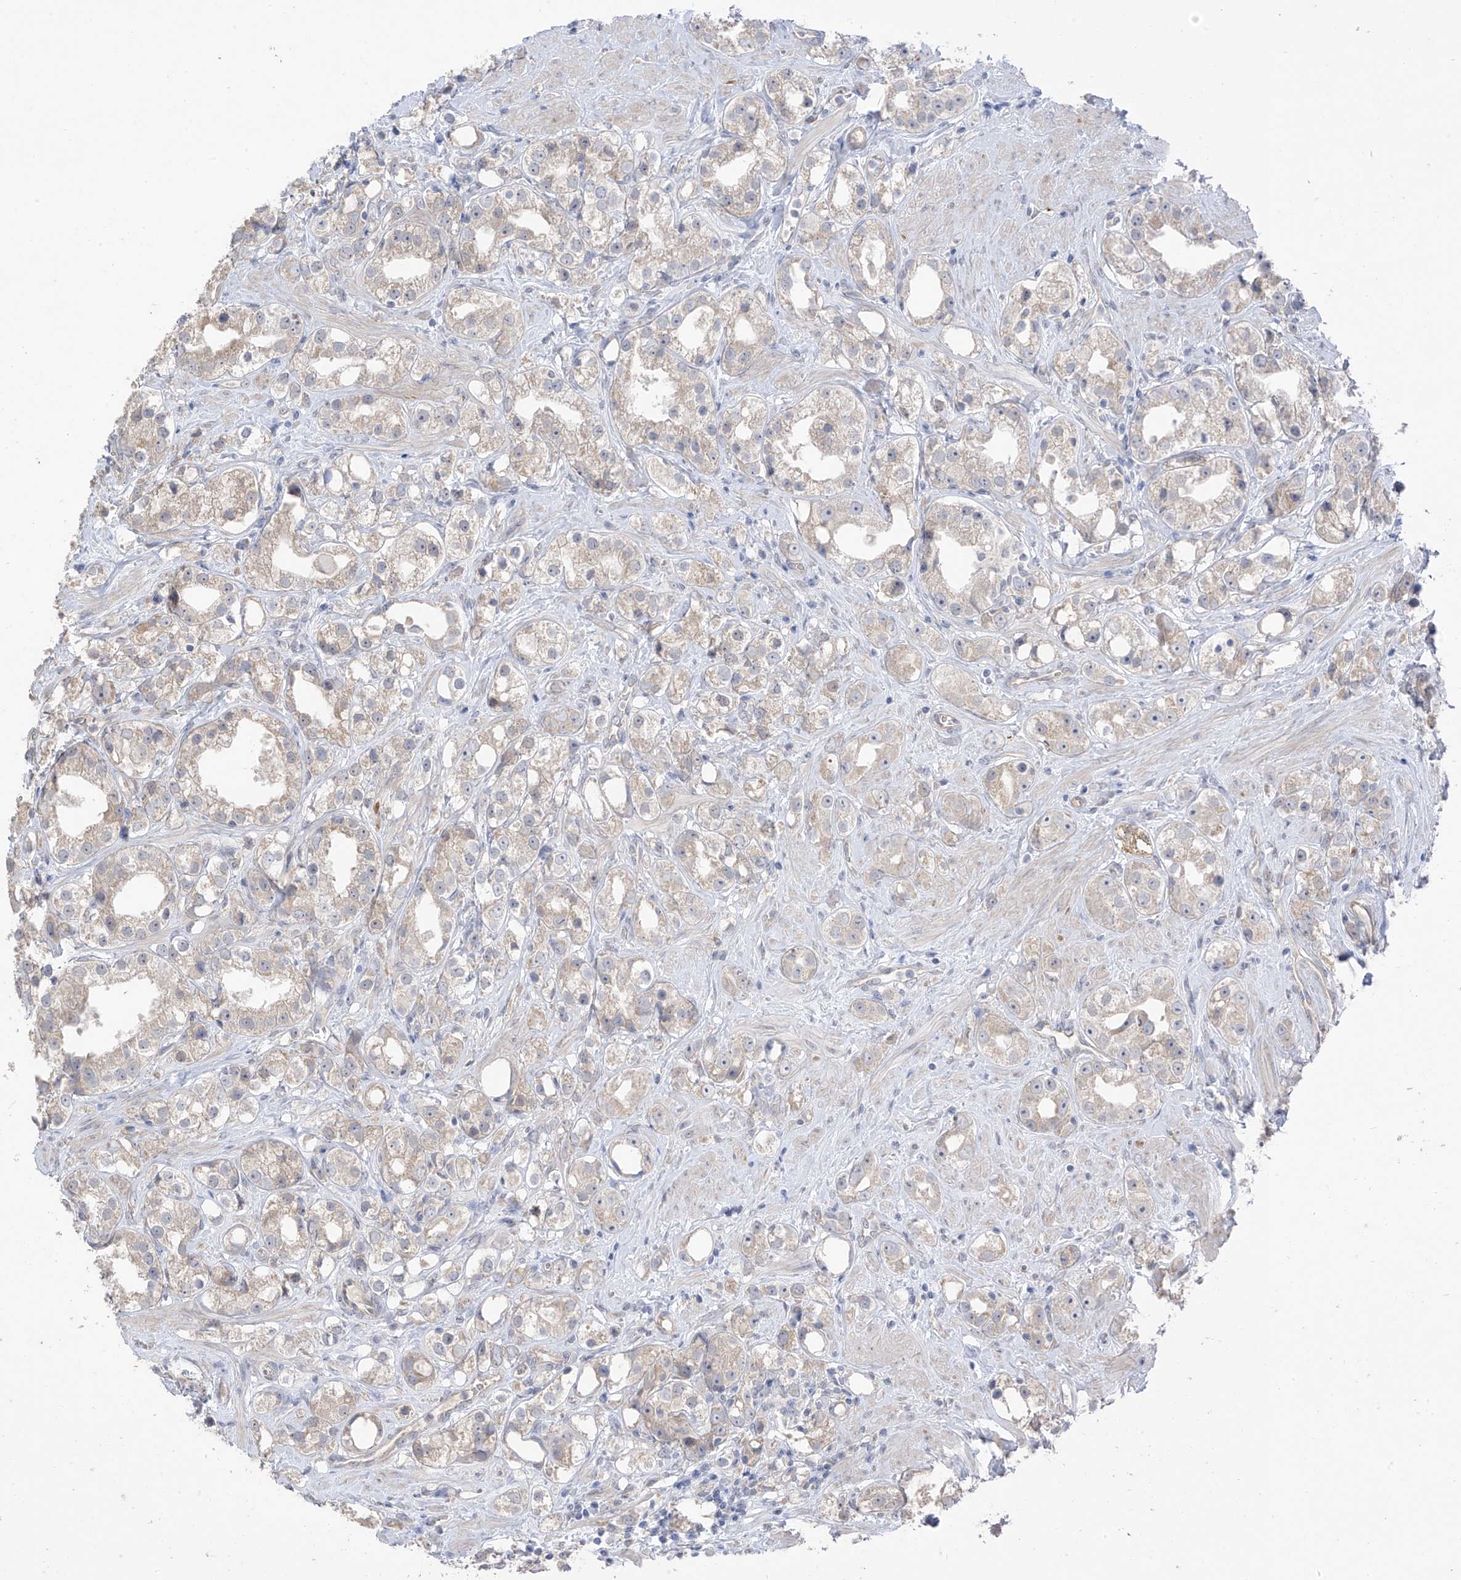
{"staining": {"intensity": "weak", "quantity": "<25%", "location": "cytoplasmic/membranous"}, "tissue": "prostate cancer", "cell_type": "Tumor cells", "image_type": "cancer", "snomed": [{"axis": "morphology", "description": "Adenocarcinoma, NOS"}, {"axis": "topography", "description": "Prostate"}], "caption": "Human prostate cancer (adenocarcinoma) stained for a protein using IHC reveals no staining in tumor cells.", "gene": "NALCN", "patient": {"sex": "male", "age": 79}}